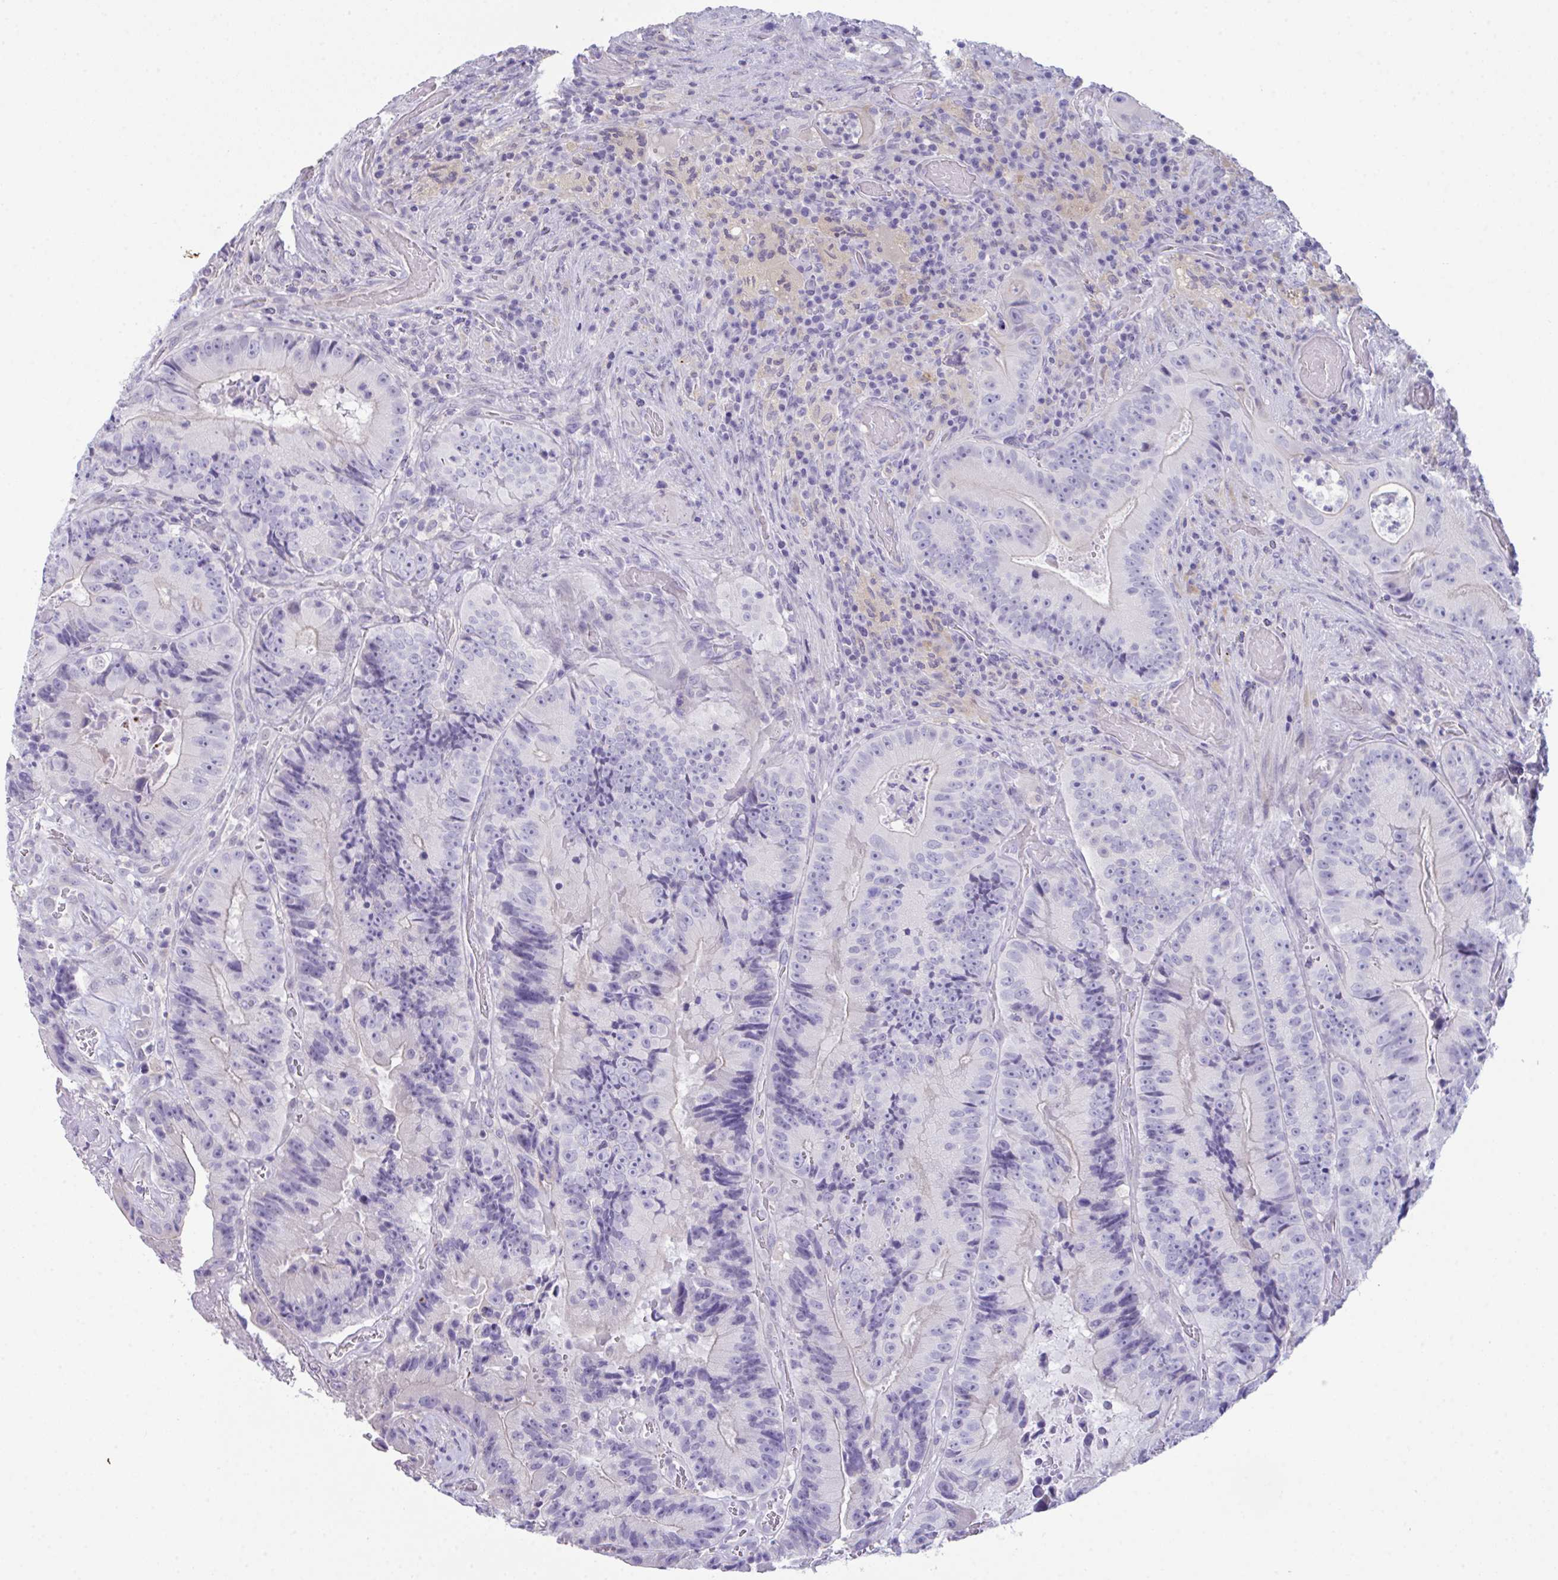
{"staining": {"intensity": "negative", "quantity": "none", "location": "none"}, "tissue": "colorectal cancer", "cell_type": "Tumor cells", "image_type": "cancer", "snomed": [{"axis": "morphology", "description": "Adenocarcinoma, NOS"}, {"axis": "topography", "description": "Colon"}], "caption": "There is no significant staining in tumor cells of colorectal cancer (adenocarcinoma). The staining is performed using DAB (3,3'-diaminobenzidine) brown chromogen with nuclei counter-stained in using hematoxylin.", "gene": "ATP6V0D2", "patient": {"sex": "female", "age": 86}}